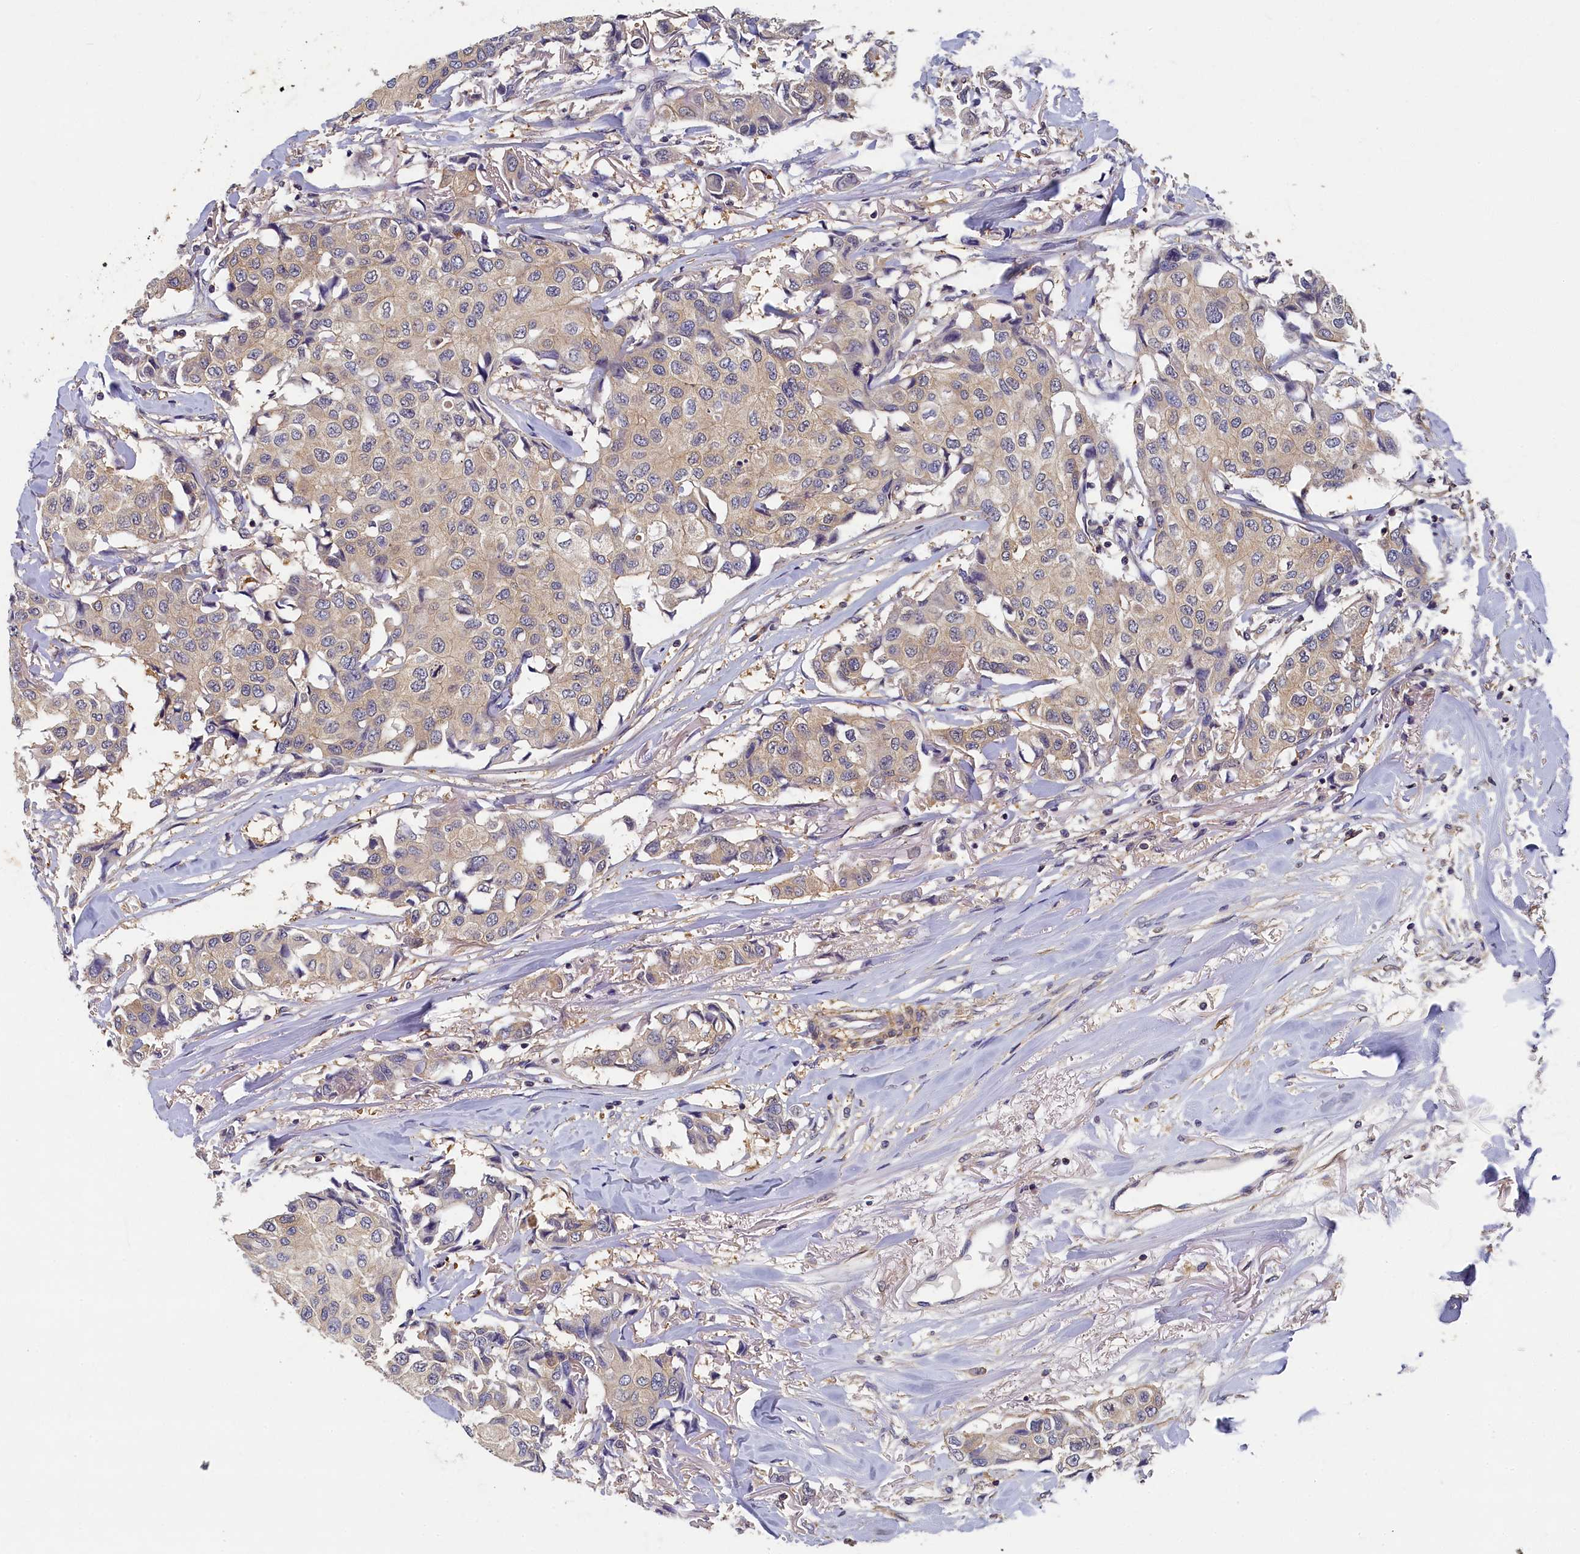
{"staining": {"intensity": "weak", "quantity": "<25%", "location": "cytoplasmic/membranous"}, "tissue": "breast cancer", "cell_type": "Tumor cells", "image_type": "cancer", "snomed": [{"axis": "morphology", "description": "Duct carcinoma"}, {"axis": "topography", "description": "Breast"}], "caption": "Intraductal carcinoma (breast) stained for a protein using immunohistochemistry shows no expression tumor cells.", "gene": "TBCB", "patient": {"sex": "female", "age": 80}}